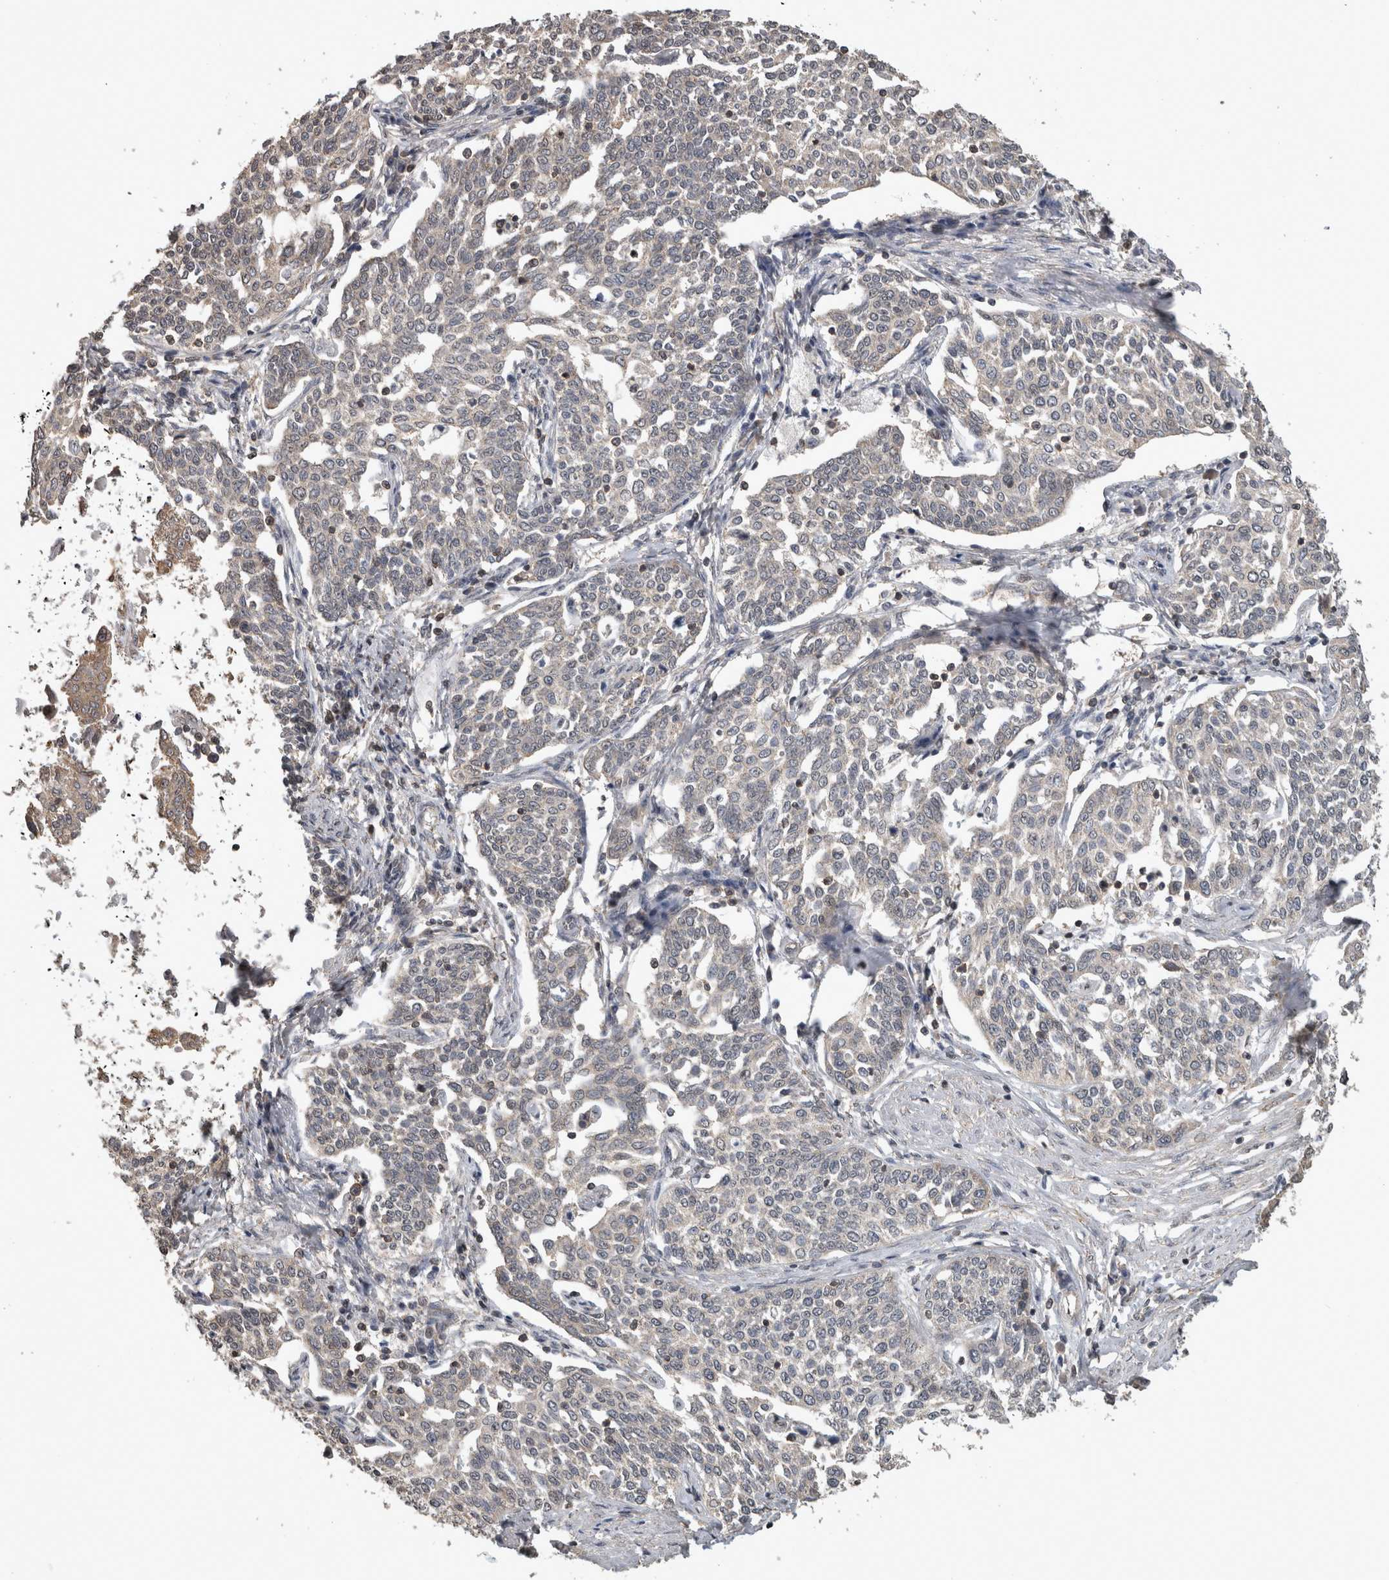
{"staining": {"intensity": "negative", "quantity": "none", "location": "none"}, "tissue": "cervical cancer", "cell_type": "Tumor cells", "image_type": "cancer", "snomed": [{"axis": "morphology", "description": "Squamous cell carcinoma, NOS"}, {"axis": "topography", "description": "Cervix"}], "caption": "A high-resolution photomicrograph shows immunohistochemistry staining of cervical cancer, which displays no significant positivity in tumor cells.", "gene": "ATXN2", "patient": {"sex": "female", "age": 34}}